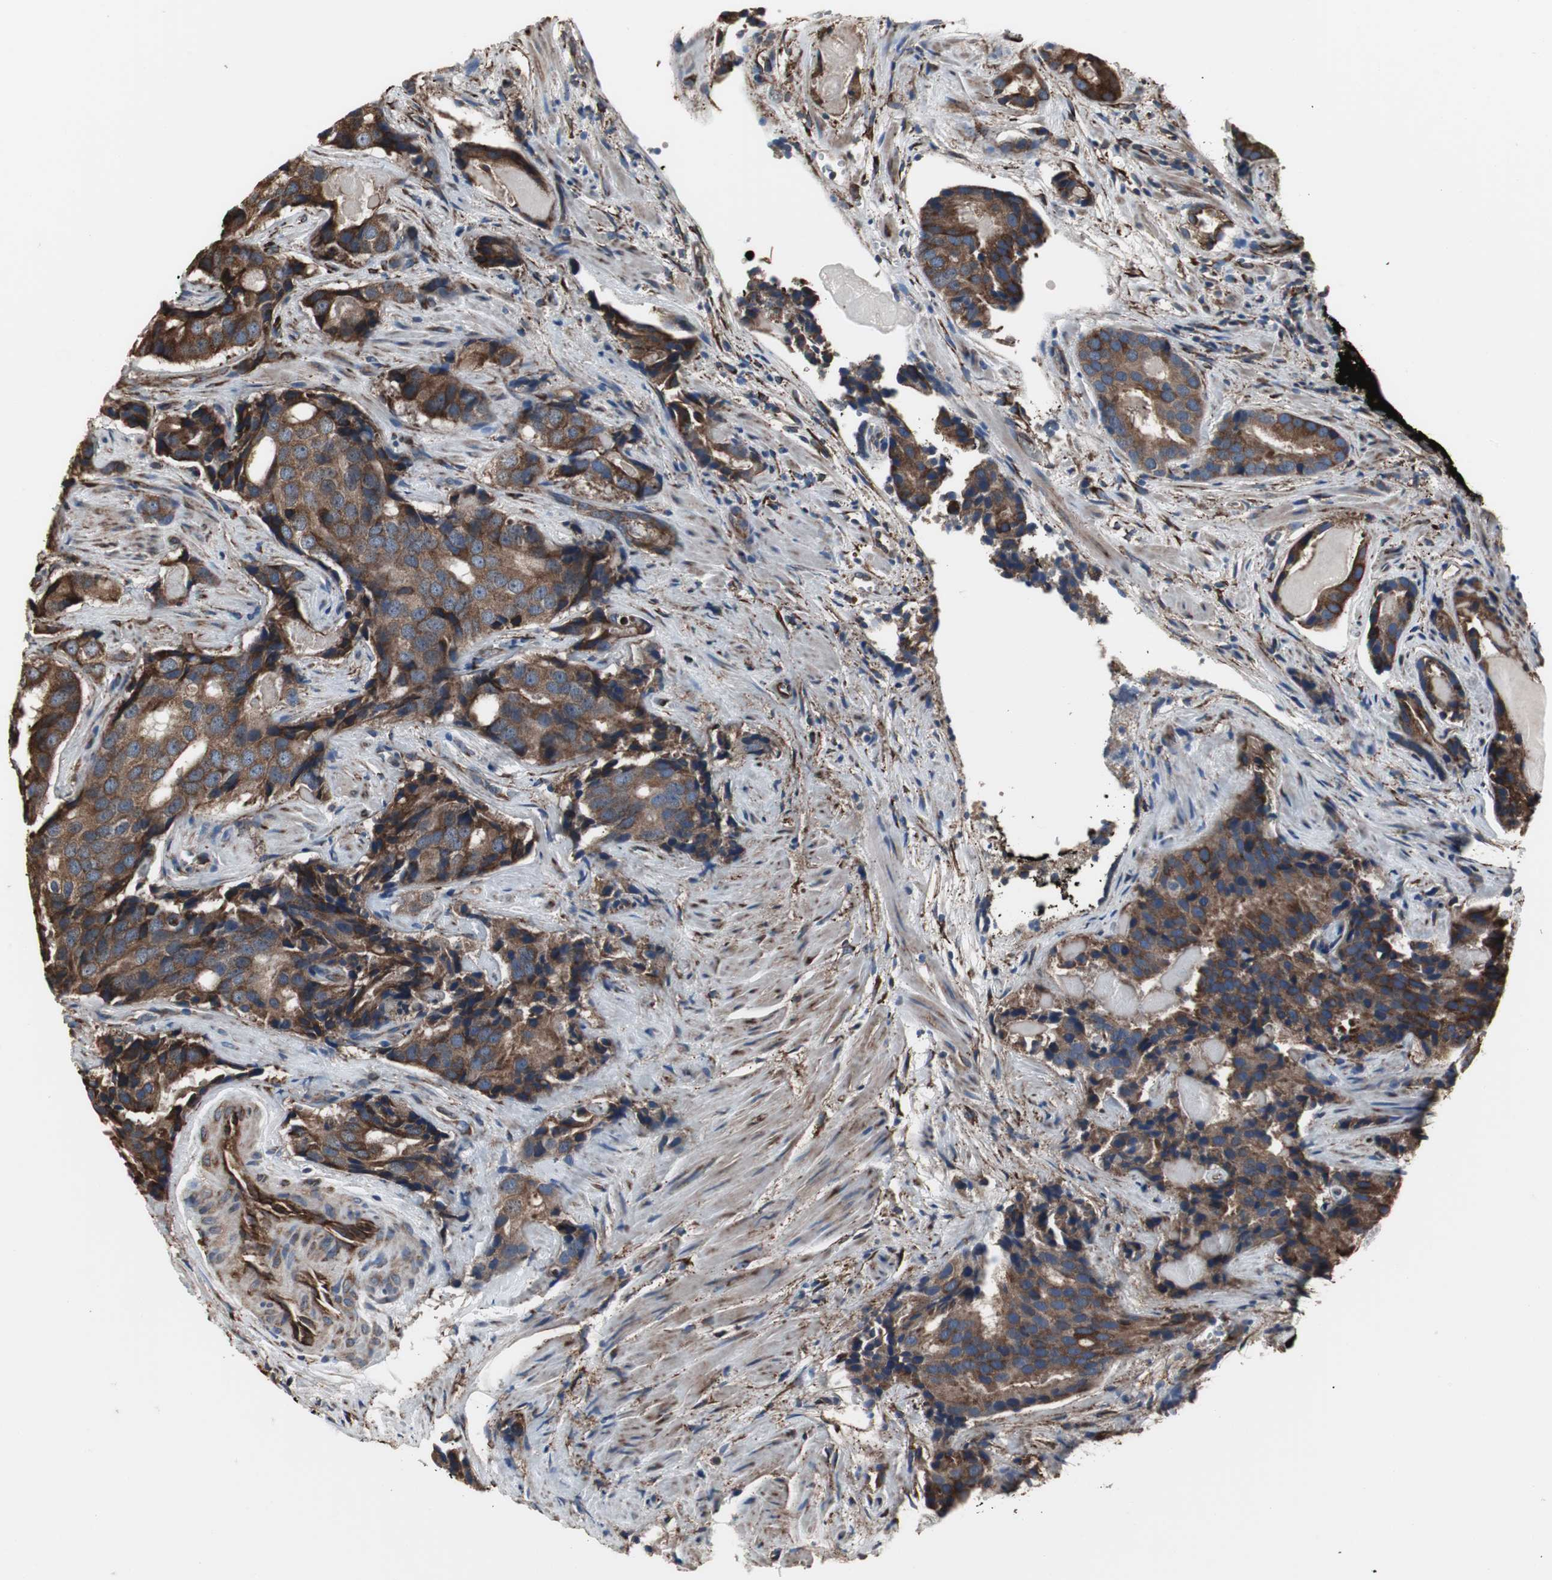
{"staining": {"intensity": "strong", "quantity": ">75%", "location": "cytoplasmic/membranous"}, "tissue": "prostate cancer", "cell_type": "Tumor cells", "image_type": "cancer", "snomed": [{"axis": "morphology", "description": "Adenocarcinoma, High grade"}, {"axis": "topography", "description": "Prostate"}], "caption": "A brown stain labels strong cytoplasmic/membranous staining of a protein in human prostate adenocarcinoma (high-grade) tumor cells.", "gene": "CALU", "patient": {"sex": "male", "age": 58}}